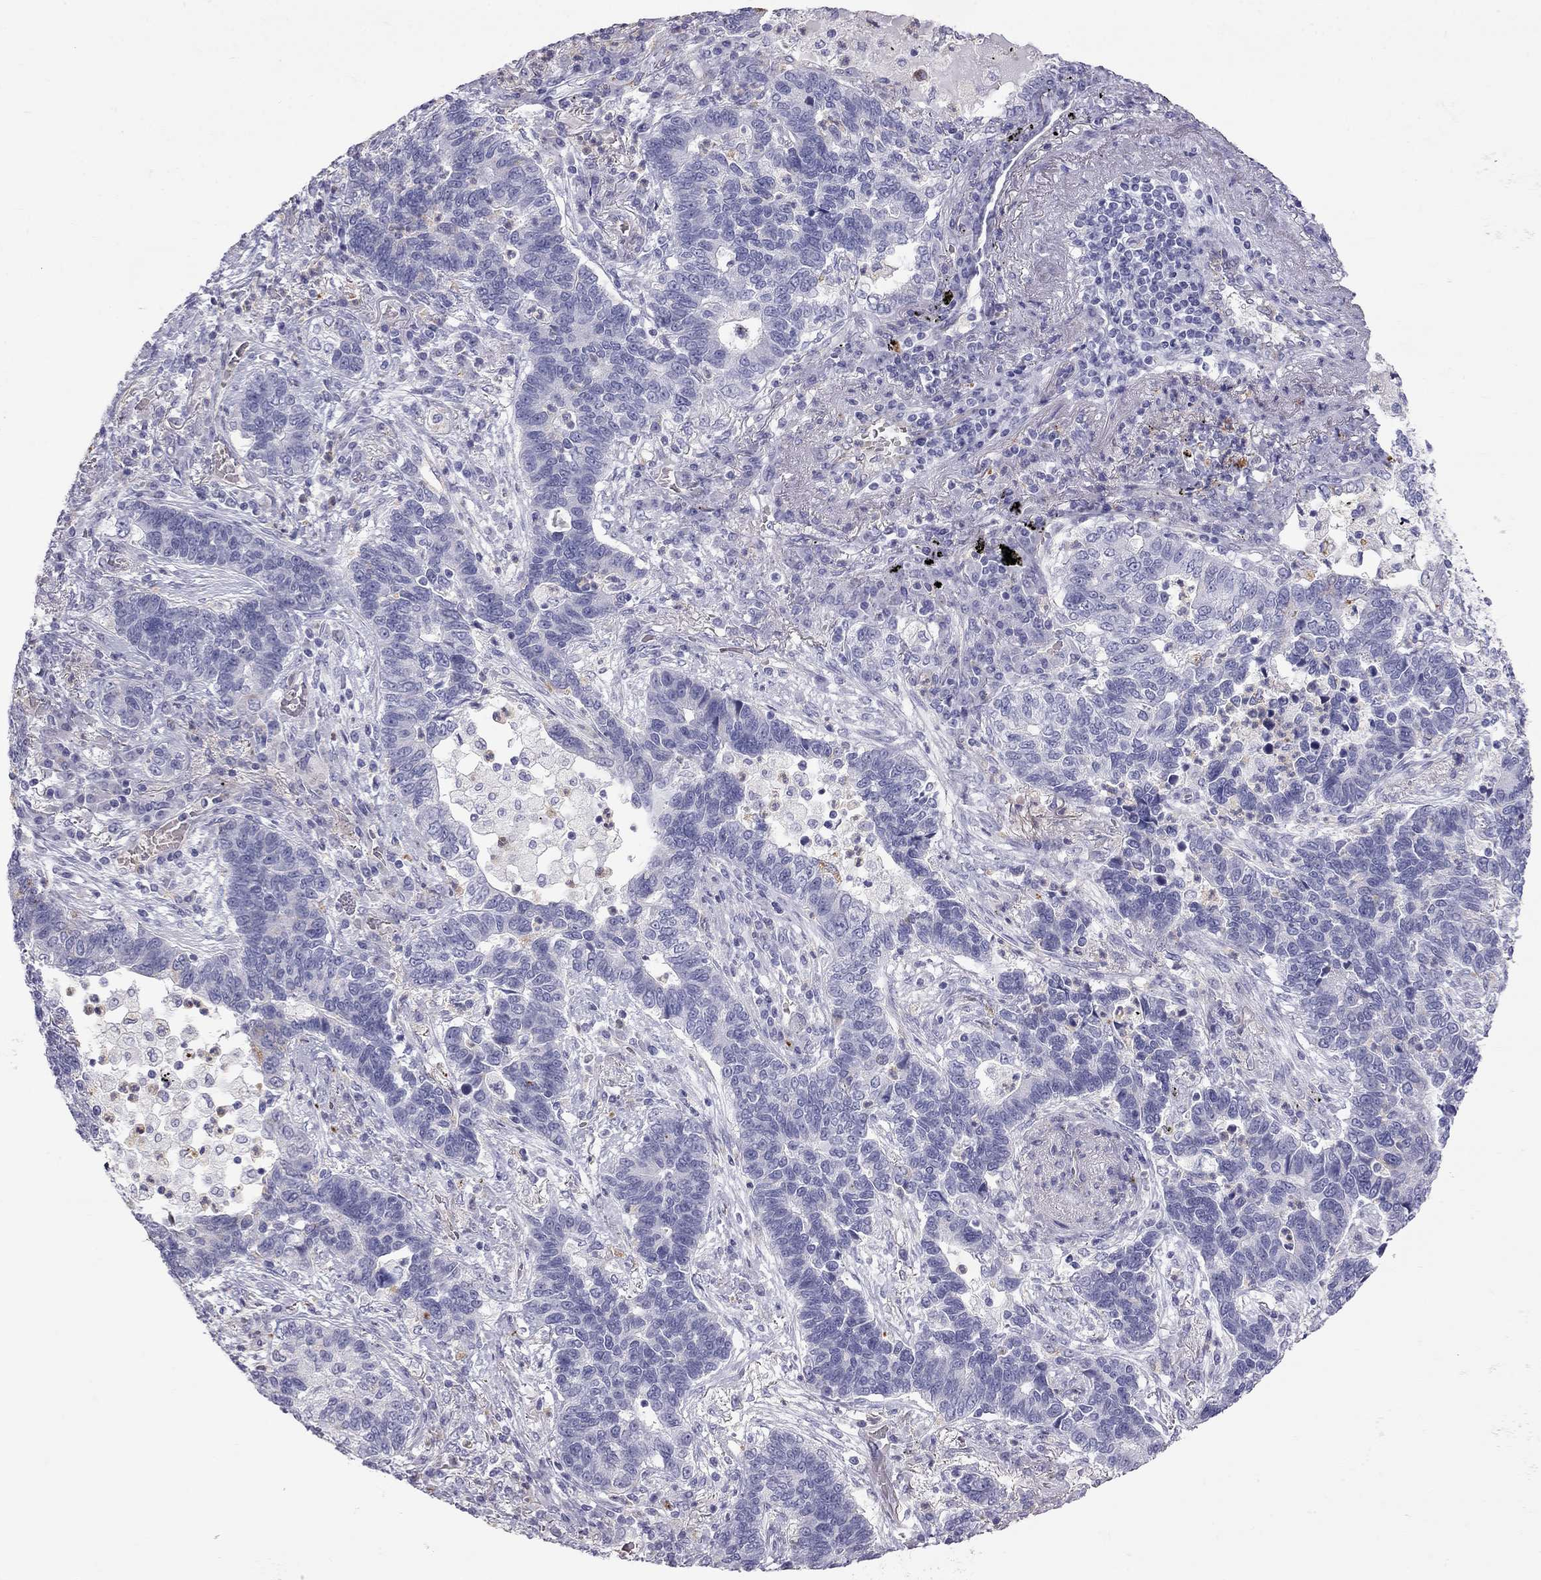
{"staining": {"intensity": "negative", "quantity": "none", "location": "none"}, "tissue": "lung cancer", "cell_type": "Tumor cells", "image_type": "cancer", "snomed": [{"axis": "morphology", "description": "Adenocarcinoma, NOS"}, {"axis": "topography", "description": "Lung"}], "caption": "This is an immunohistochemistry (IHC) photomicrograph of lung adenocarcinoma. There is no staining in tumor cells.", "gene": "TDRD6", "patient": {"sex": "female", "age": 57}}